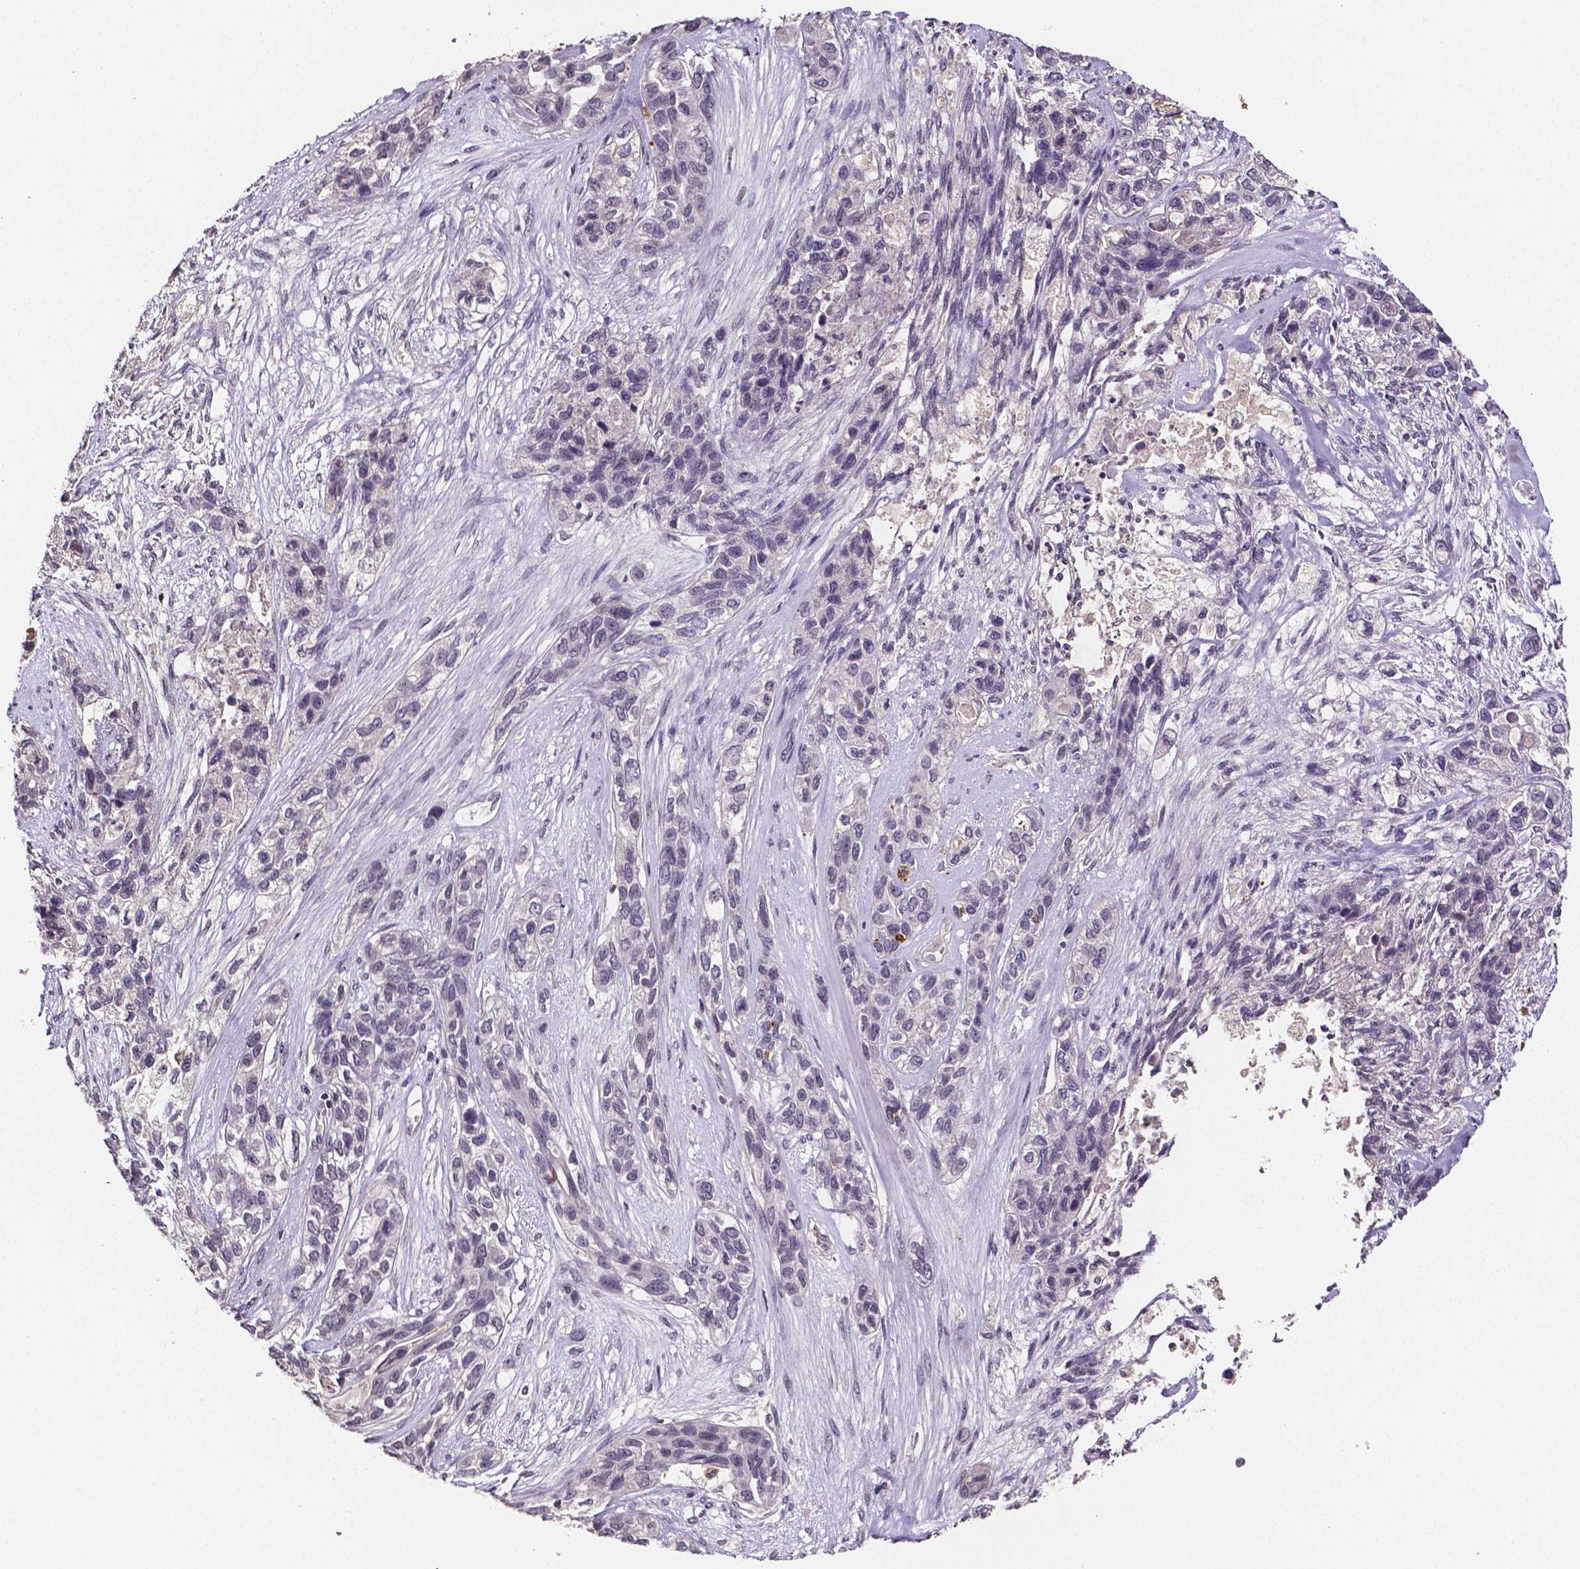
{"staining": {"intensity": "negative", "quantity": "none", "location": "none"}, "tissue": "lung cancer", "cell_type": "Tumor cells", "image_type": "cancer", "snomed": [{"axis": "morphology", "description": "Squamous cell carcinoma, NOS"}, {"axis": "topography", "description": "Lung"}], "caption": "Squamous cell carcinoma (lung) was stained to show a protein in brown. There is no significant staining in tumor cells. (DAB (3,3'-diaminobenzidine) immunohistochemistry visualized using brightfield microscopy, high magnification).", "gene": "NRGN", "patient": {"sex": "female", "age": 70}}